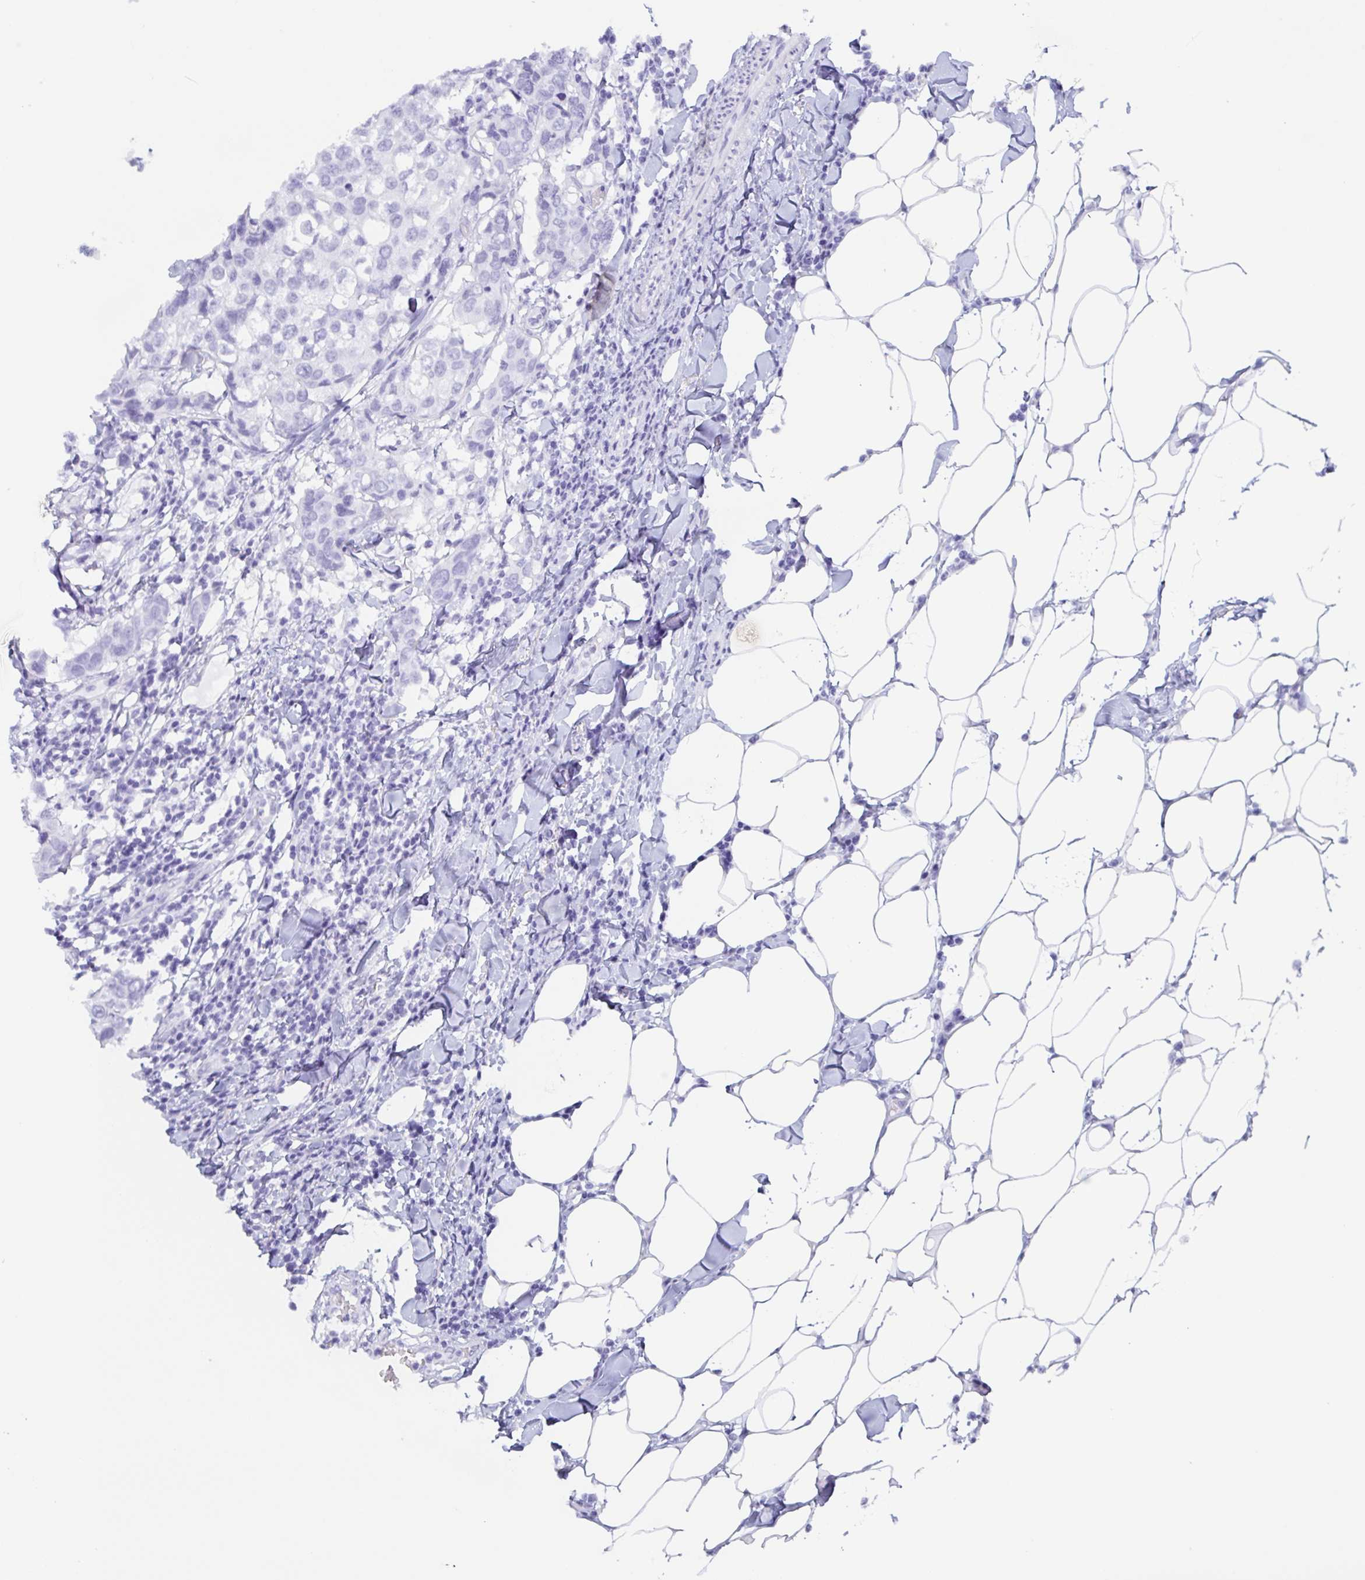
{"staining": {"intensity": "negative", "quantity": "none", "location": "none"}, "tissue": "breast cancer", "cell_type": "Tumor cells", "image_type": "cancer", "snomed": [{"axis": "morphology", "description": "Duct carcinoma"}, {"axis": "topography", "description": "Breast"}], "caption": "The micrograph exhibits no staining of tumor cells in breast cancer.", "gene": "POU2F3", "patient": {"sex": "female", "age": 27}}